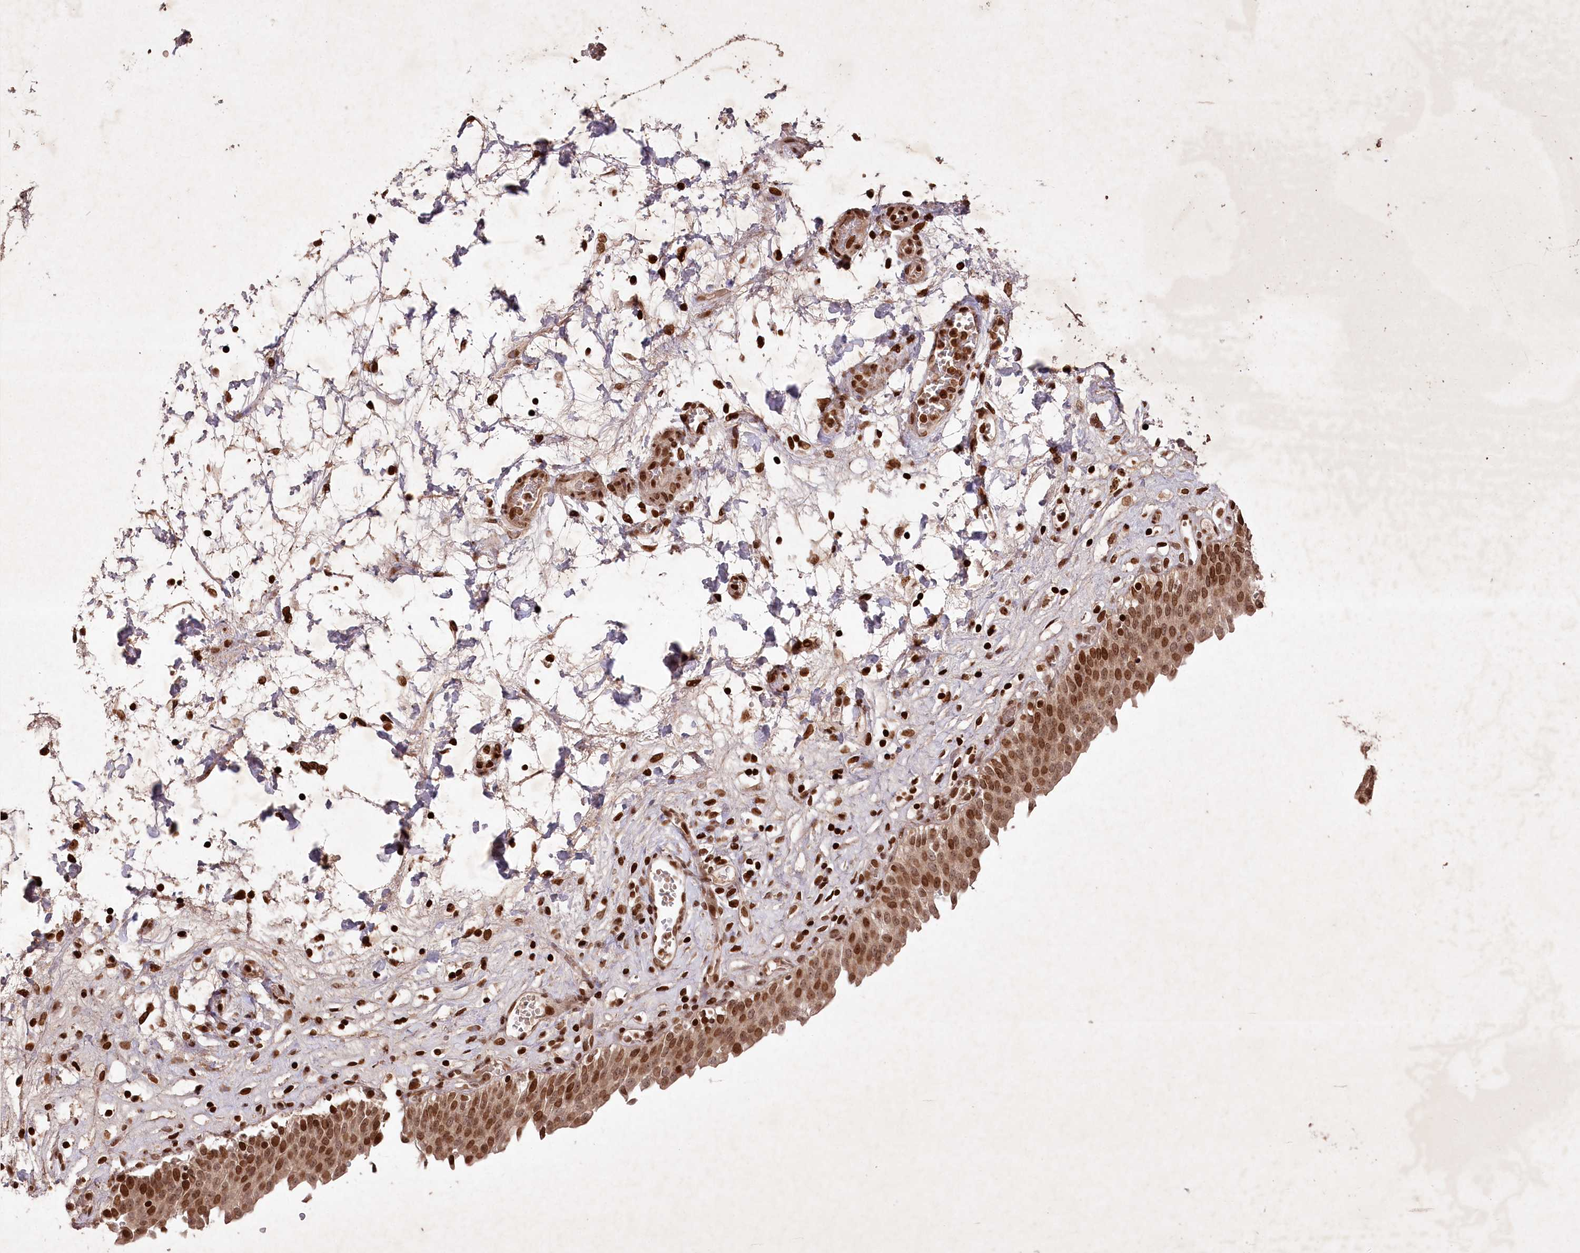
{"staining": {"intensity": "strong", "quantity": ">75%", "location": "nuclear"}, "tissue": "urinary bladder", "cell_type": "Urothelial cells", "image_type": "normal", "snomed": [{"axis": "morphology", "description": "Urothelial carcinoma, High grade"}, {"axis": "topography", "description": "Urinary bladder"}], "caption": "High-magnification brightfield microscopy of benign urinary bladder stained with DAB (brown) and counterstained with hematoxylin (blue). urothelial cells exhibit strong nuclear staining is identified in approximately>75% of cells. Nuclei are stained in blue.", "gene": "CCSER2", "patient": {"sex": "male", "age": 46}}